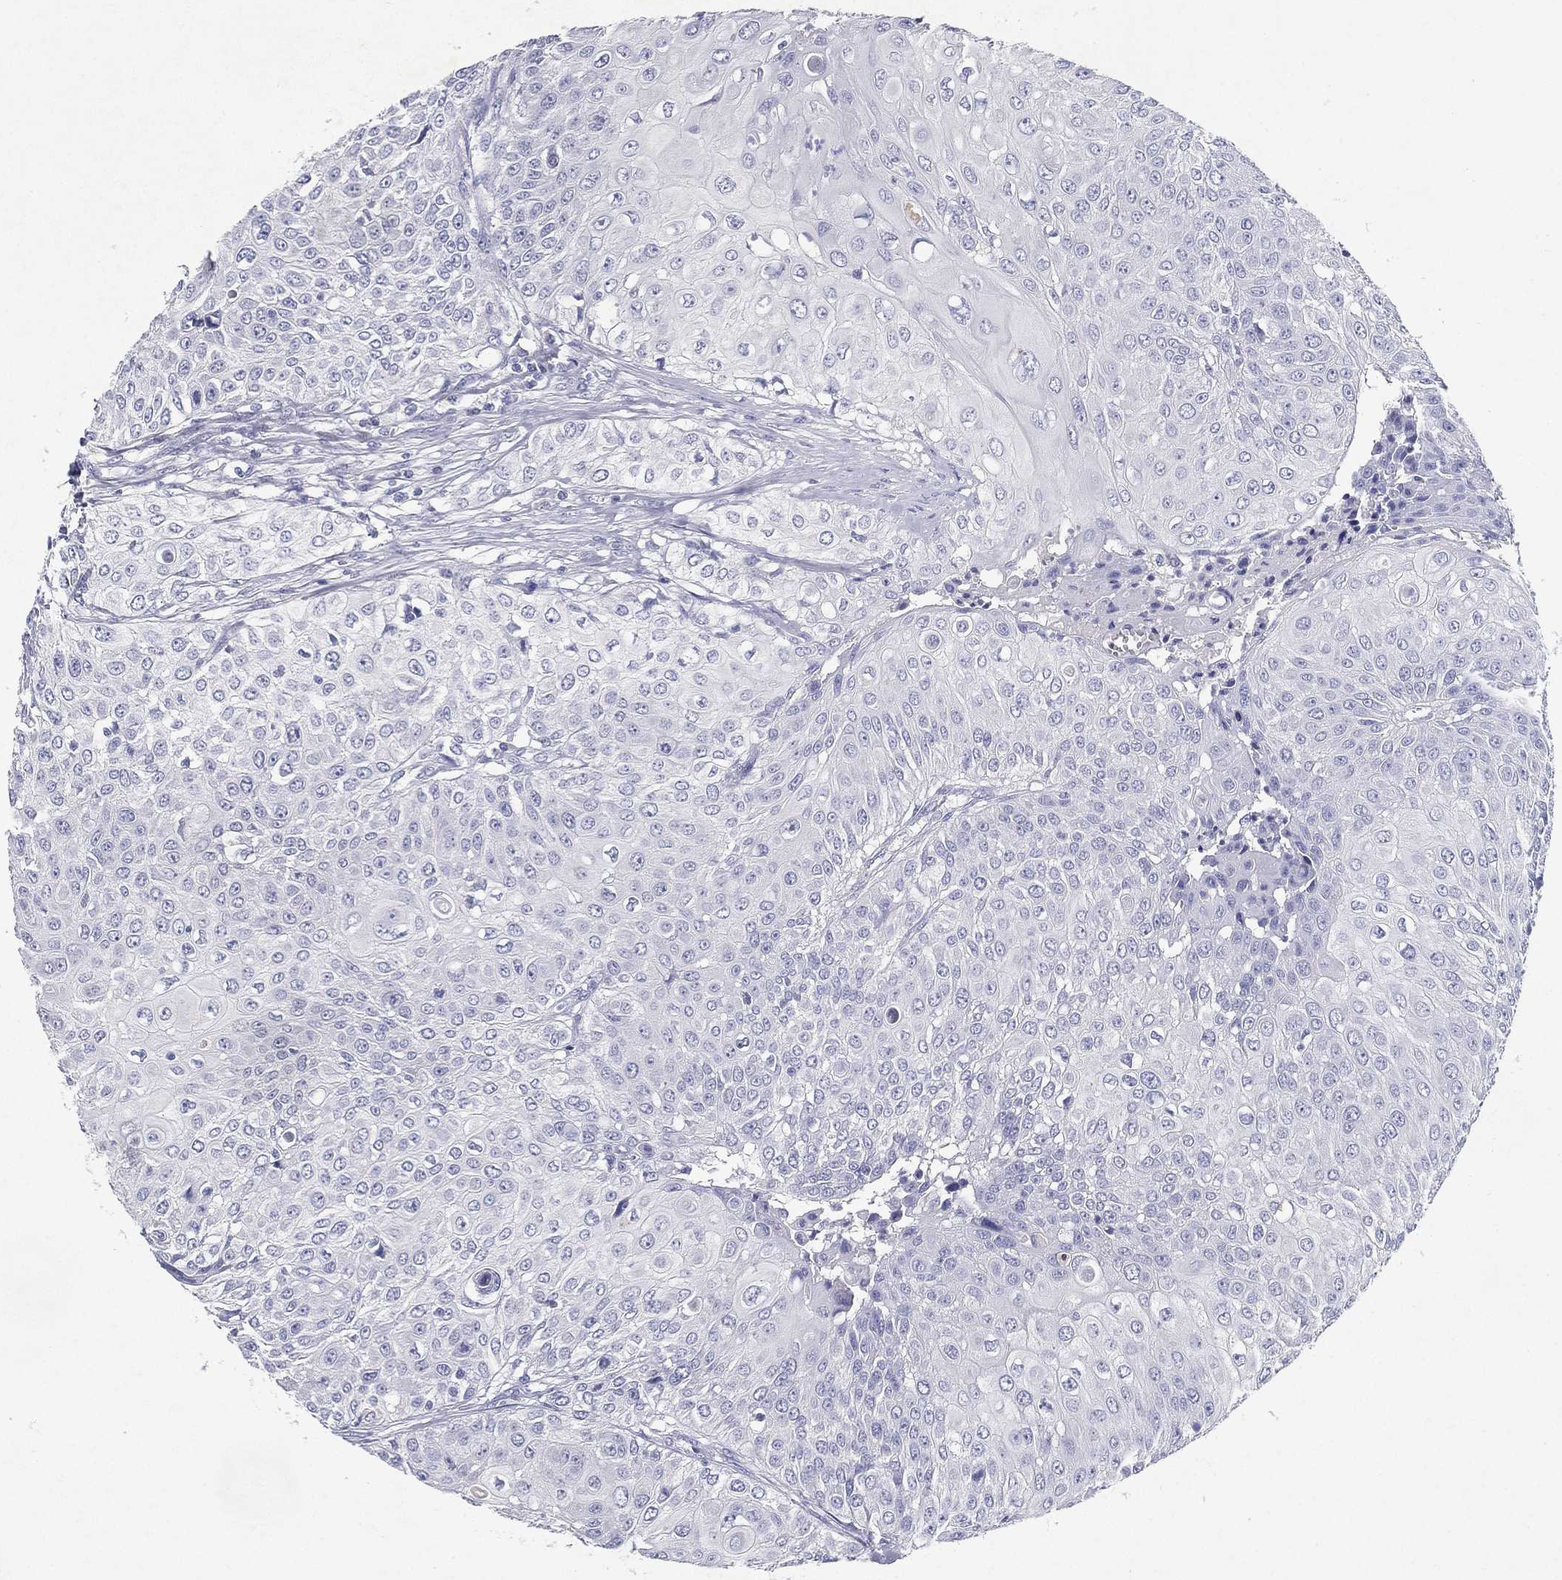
{"staining": {"intensity": "negative", "quantity": "none", "location": "none"}, "tissue": "urothelial cancer", "cell_type": "Tumor cells", "image_type": "cancer", "snomed": [{"axis": "morphology", "description": "Urothelial carcinoma, High grade"}, {"axis": "topography", "description": "Urinary bladder"}], "caption": "Protein analysis of urothelial cancer displays no significant staining in tumor cells. (DAB (3,3'-diaminobenzidine) immunohistochemistry visualized using brightfield microscopy, high magnification).", "gene": "RGS13", "patient": {"sex": "female", "age": 79}}